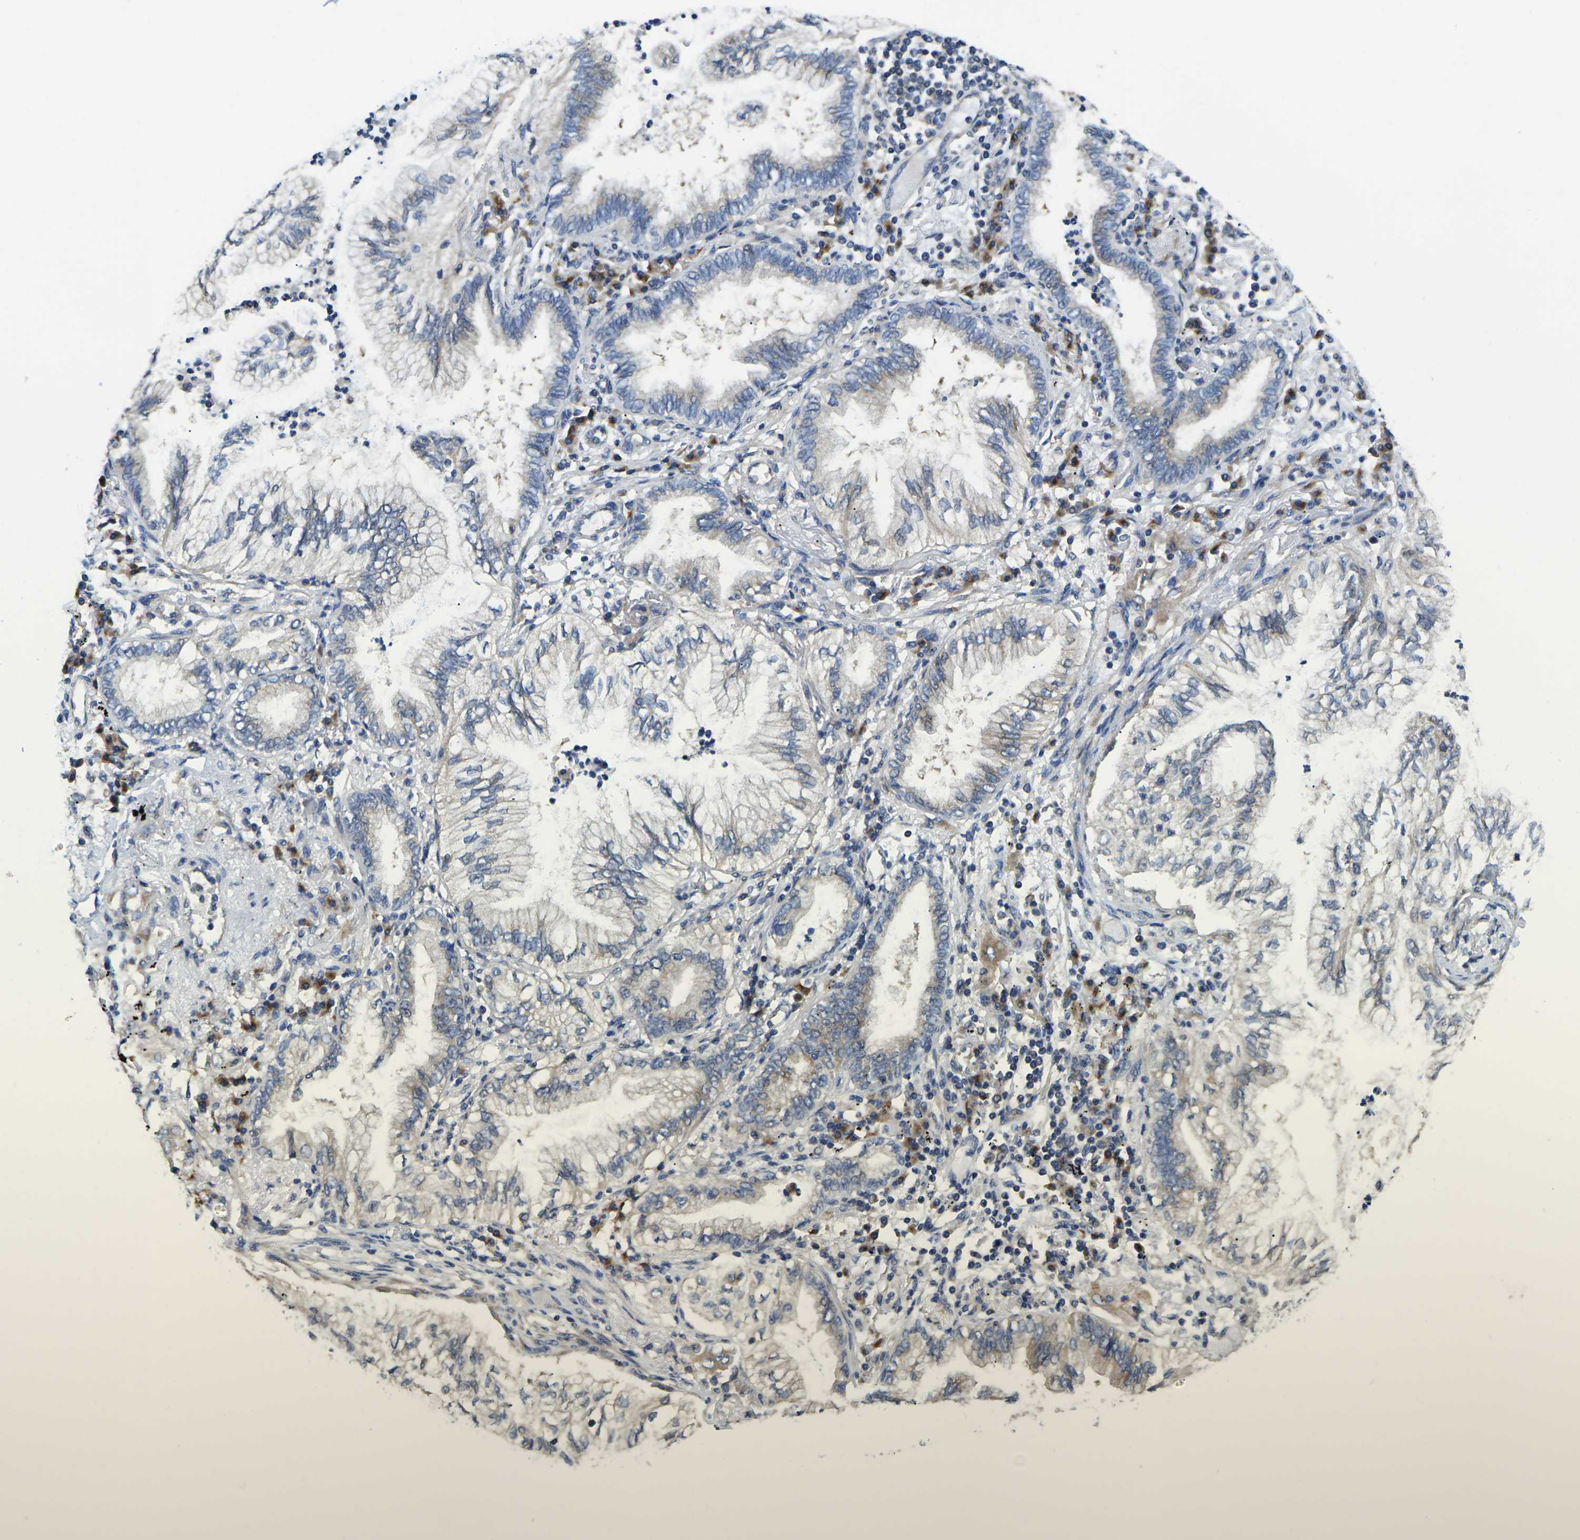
{"staining": {"intensity": "weak", "quantity": "<25%", "location": "cytoplasmic/membranous"}, "tissue": "lung cancer", "cell_type": "Tumor cells", "image_type": "cancer", "snomed": [{"axis": "morphology", "description": "Normal tissue, NOS"}, {"axis": "morphology", "description": "Adenocarcinoma, NOS"}, {"axis": "topography", "description": "Bronchus"}, {"axis": "topography", "description": "Lung"}], "caption": "There is no significant positivity in tumor cells of lung cancer. (Brightfield microscopy of DAB immunohistochemistry at high magnification).", "gene": "TMCC2", "patient": {"sex": "female", "age": 70}}